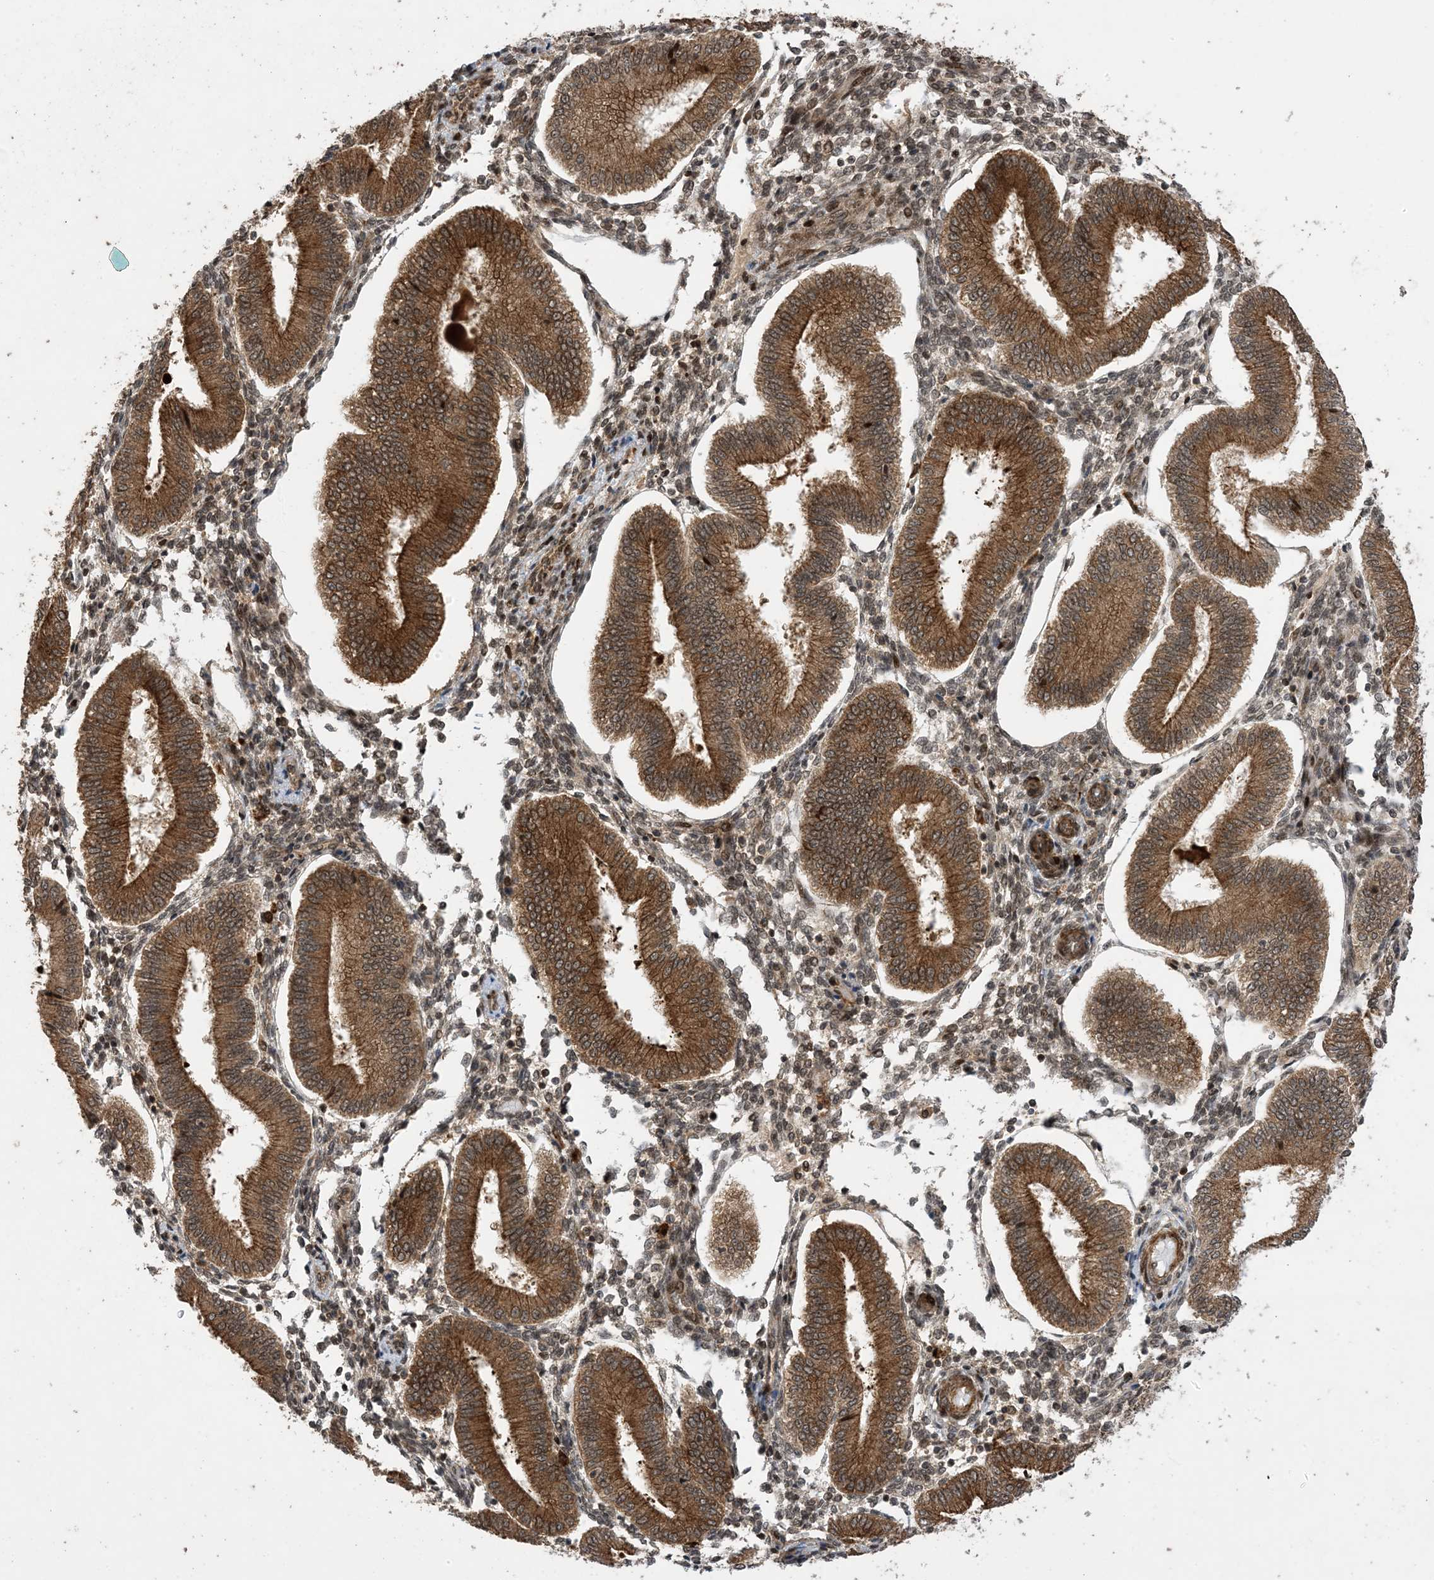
{"staining": {"intensity": "moderate", "quantity": "25%-75%", "location": "cytoplasmic/membranous,nuclear"}, "tissue": "endometrium", "cell_type": "Cells in endometrial stroma", "image_type": "normal", "snomed": [{"axis": "morphology", "description": "Normal tissue, NOS"}, {"axis": "topography", "description": "Endometrium"}], "caption": "High-power microscopy captured an immunohistochemistry micrograph of benign endometrium, revealing moderate cytoplasmic/membranous,nuclear expression in about 25%-75% of cells in endometrial stroma.", "gene": "ZNF511", "patient": {"sex": "female", "age": 39}}